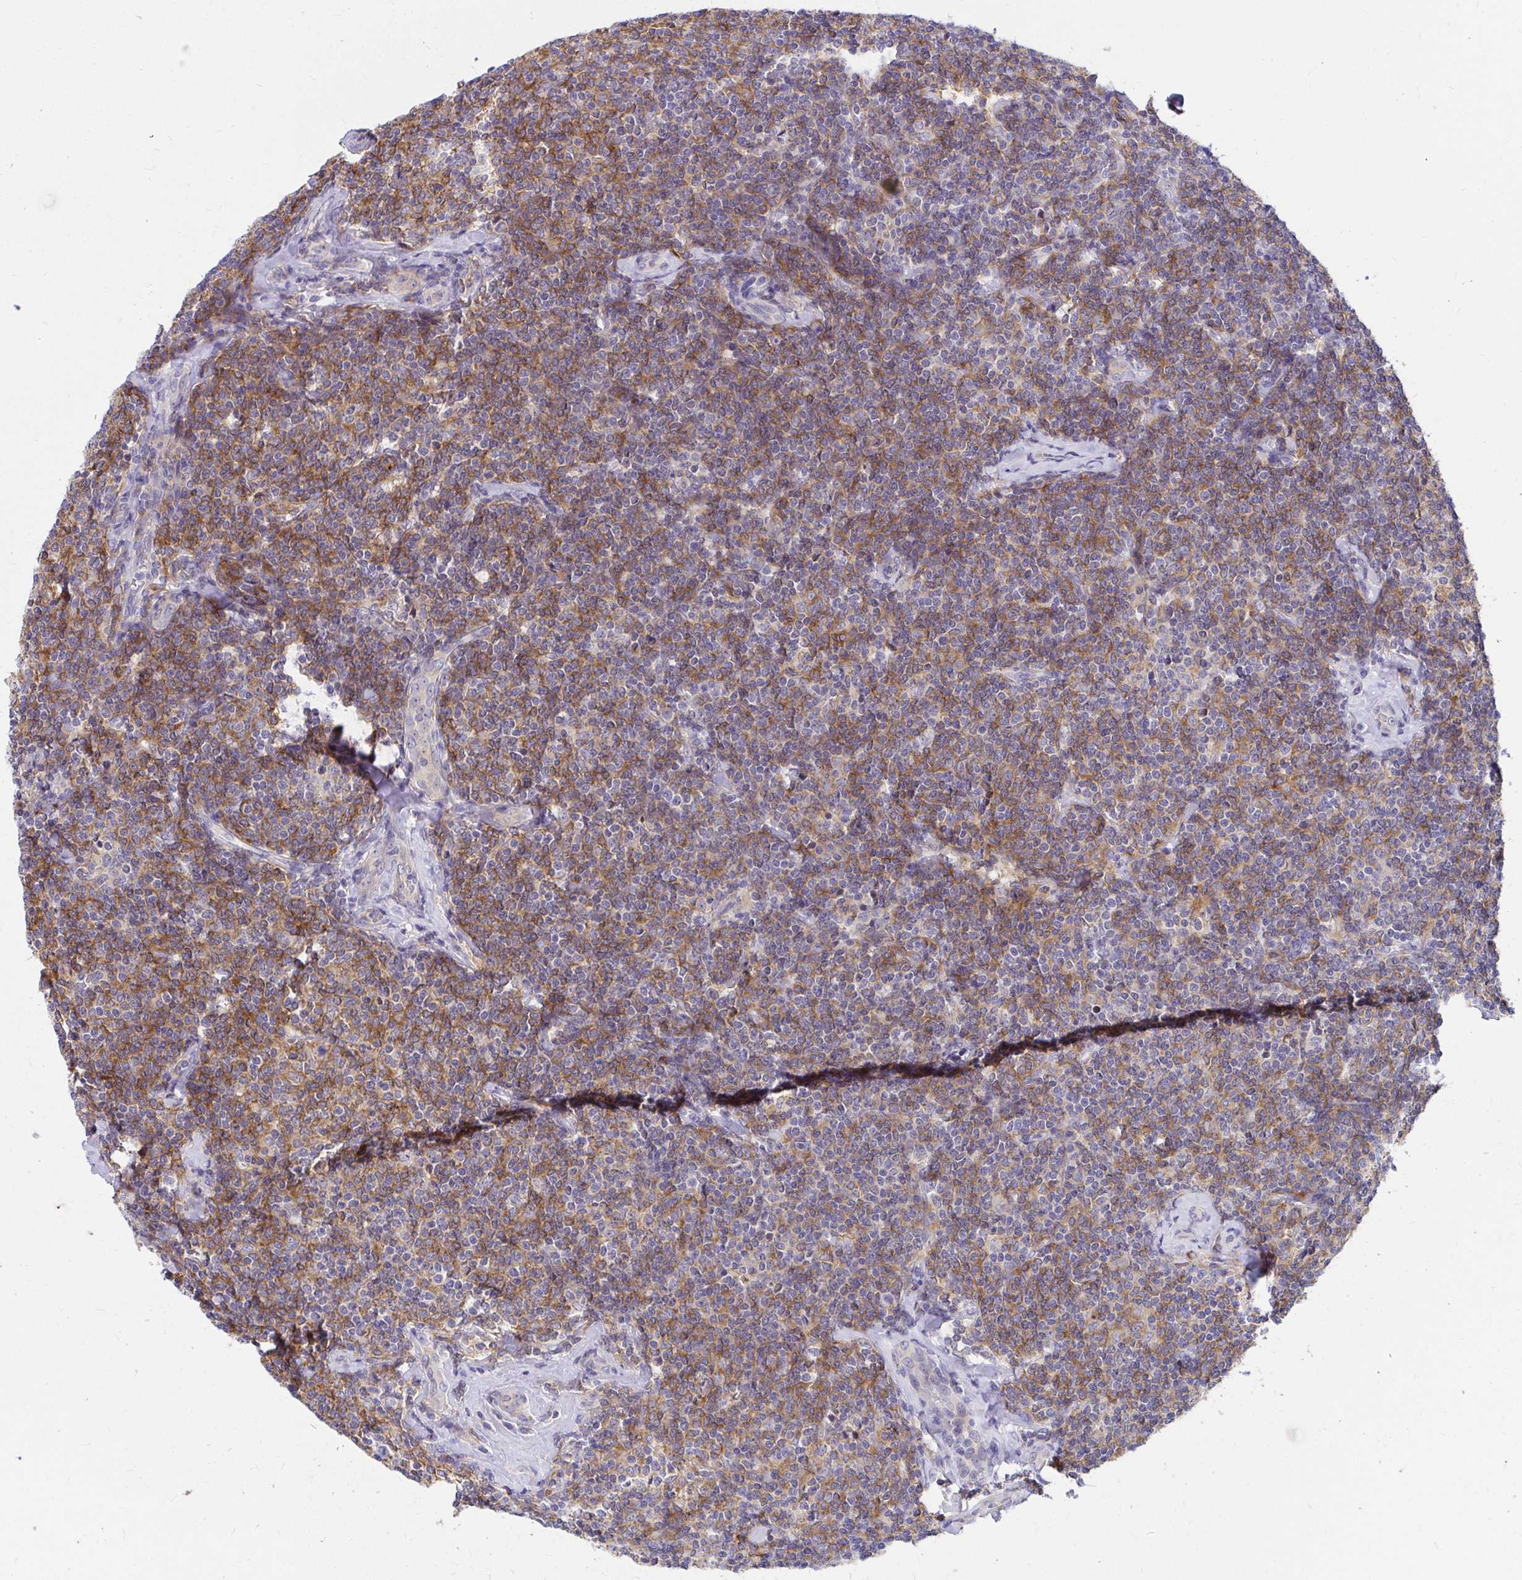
{"staining": {"intensity": "moderate", "quantity": ">75%", "location": "cytoplasmic/membranous"}, "tissue": "lymphoma", "cell_type": "Tumor cells", "image_type": "cancer", "snomed": [{"axis": "morphology", "description": "Malignant lymphoma, non-Hodgkin's type, Low grade"}, {"axis": "topography", "description": "Lymph node"}], "caption": "Brown immunohistochemical staining in human malignant lymphoma, non-Hodgkin's type (low-grade) shows moderate cytoplasmic/membranous positivity in approximately >75% of tumor cells.", "gene": "C19orf81", "patient": {"sex": "female", "age": 56}}